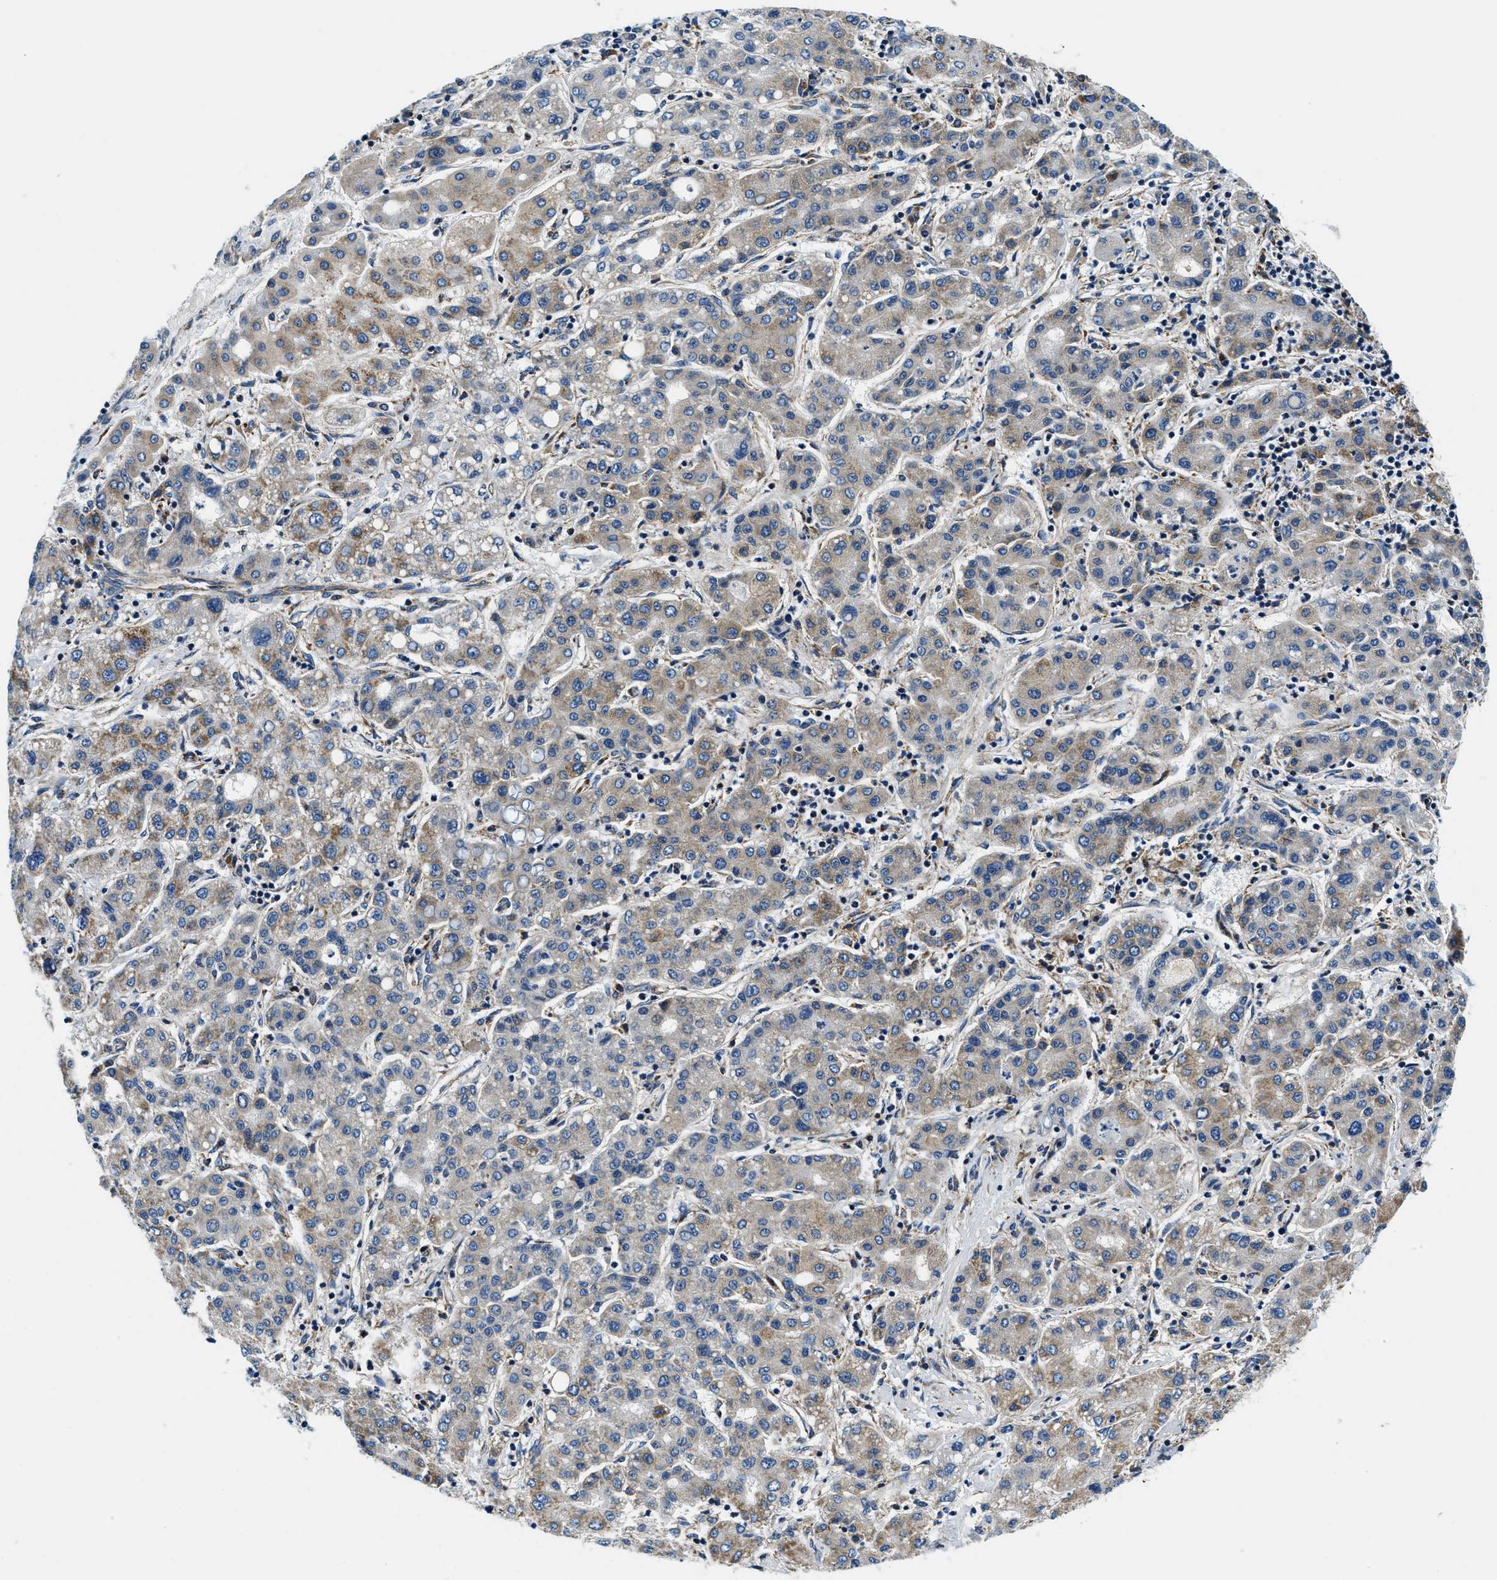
{"staining": {"intensity": "moderate", "quantity": "<25%", "location": "cytoplasmic/membranous"}, "tissue": "liver cancer", "cell_type": "Tumor cells", "image_type": "cancer", "snomed": [{"axis": "morphology", "description": "Carcinoma, Hepatocellular, NOS"}, {"axis": "topography", "description": "Liver"}], "caption": "DAB (3,3'-diaminobenzidine) immunohistochemical staining of human liver hepatocellular carcinoma displays moderate cytoplasmic/membranous protein positivity in approximately <25% of tumor cells.", "gene": "SAMD4B", "patient": {"sex": "male", "age": 65}}